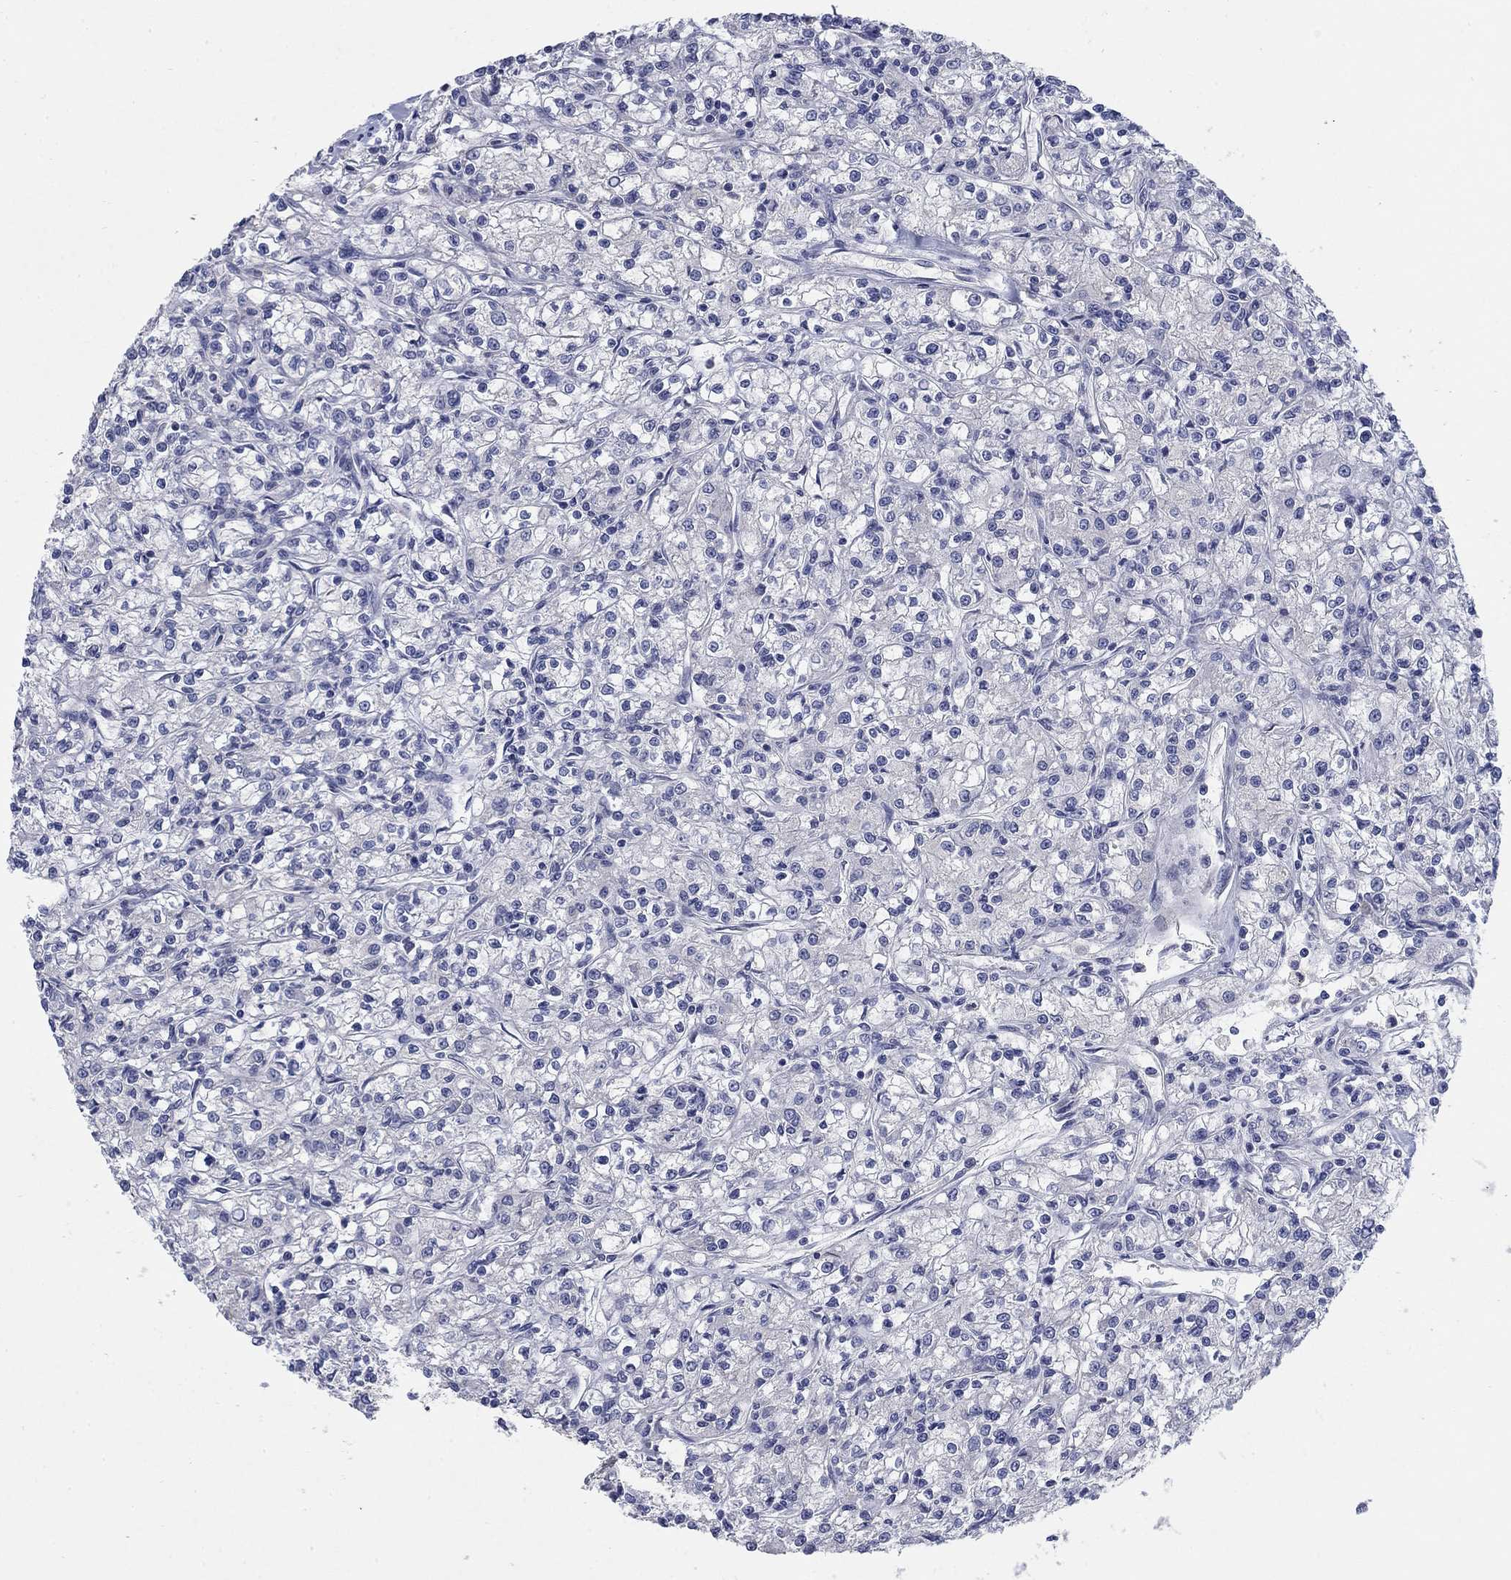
{"staining": {"intensity": "negative", "quantity": "none", "location": "none"}, "tissue": "renal cancer", "cell_type": "Tumor cells", "image_type": "cancer", "snomed": [{"axis": "morphology", "description": "Adenocarcinoma, NOS"}, {"axis": "topography", "description": "Kidney"}], "caption": "Human adenocarcinoma (renal) stained for a protein using immunohistochemistry displays no positivity in tumor cells.", "gene": "TMEM249", "patient": {"sex": "female", "age": 59}}